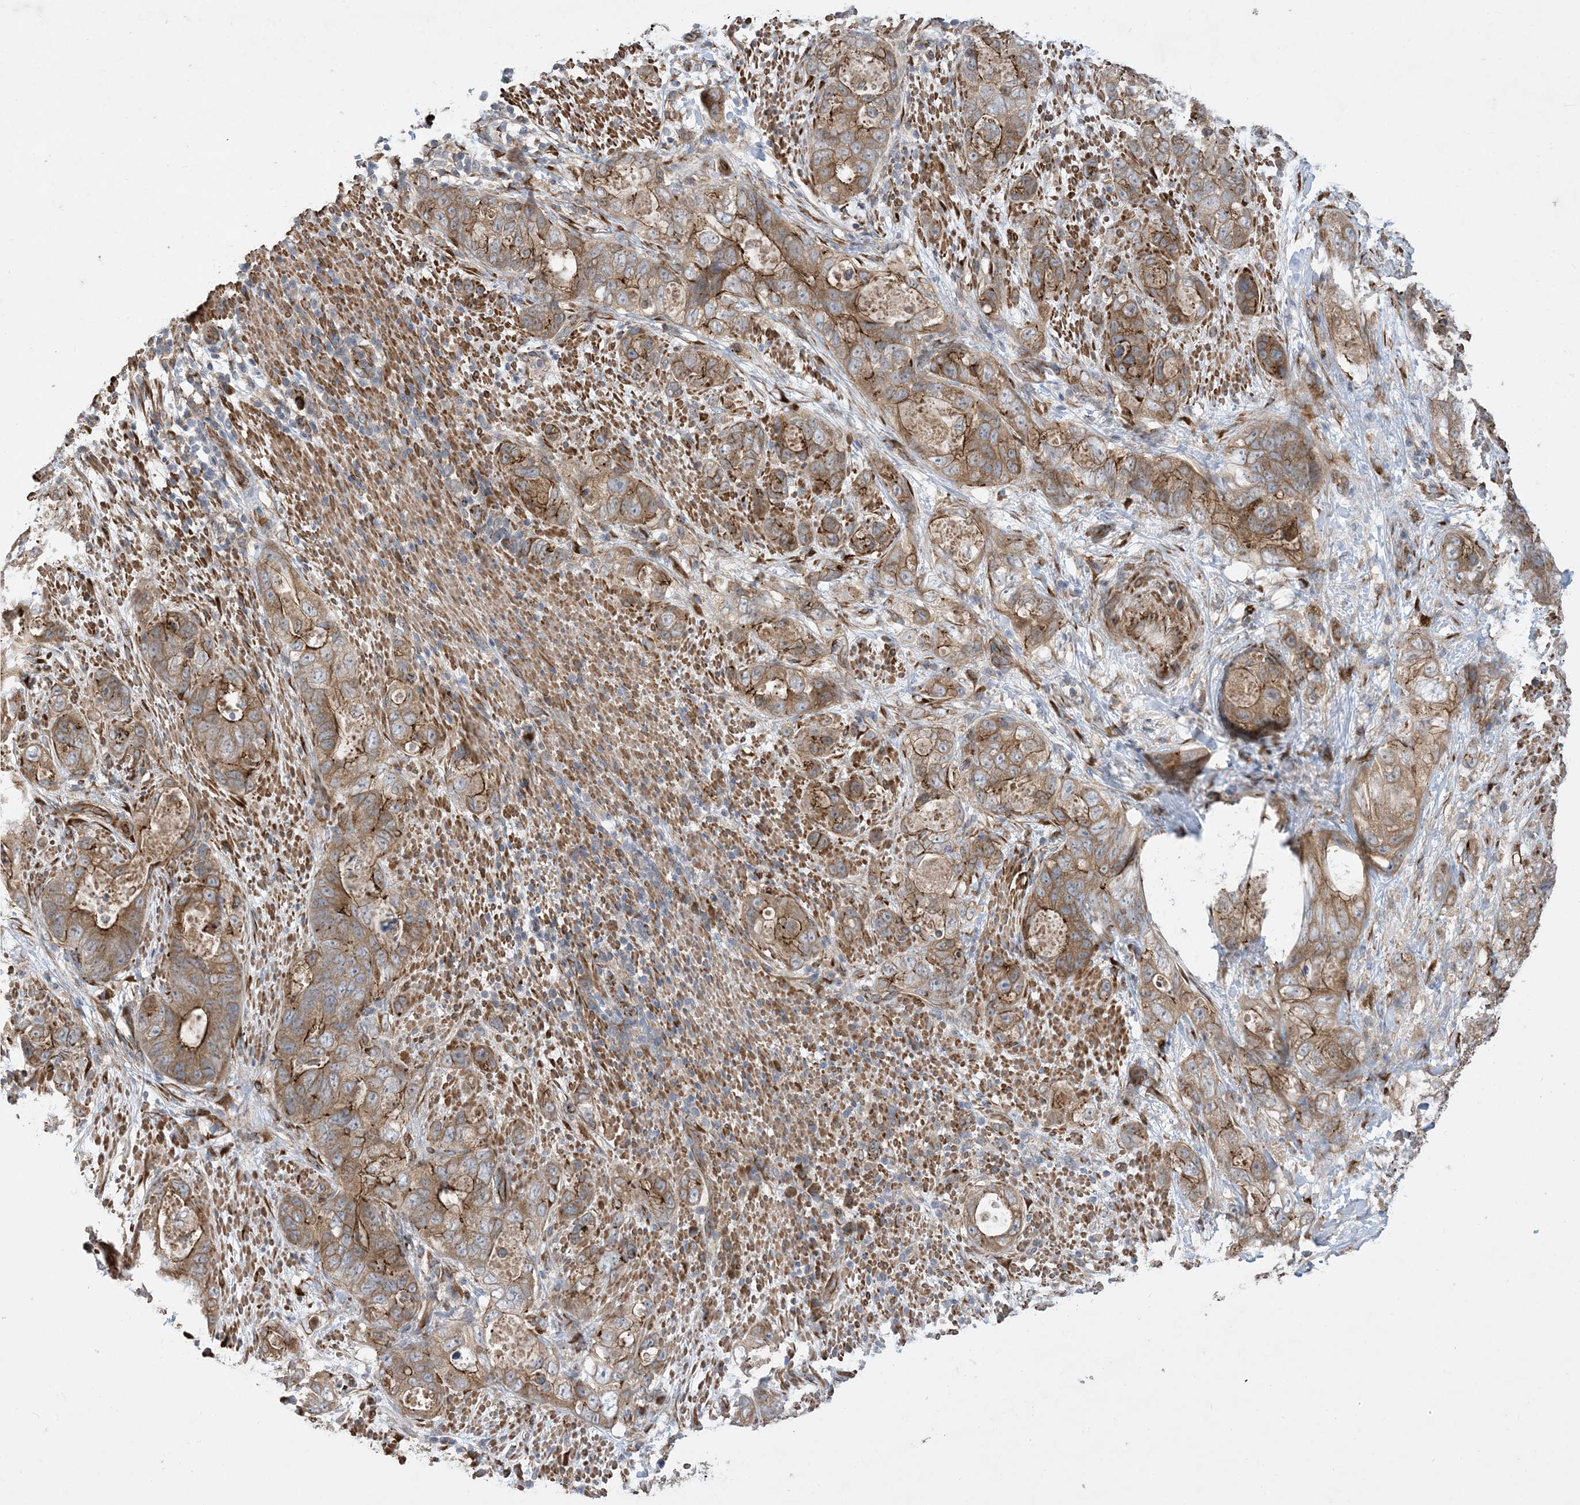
{"staining": {"intensity": "moderate", "quantity": ">75%", "location": "cytoplasmic/membranous"}, "tissue": "stomach cancer", "cell_type": "Tumor cells", "image_type": "cancer", "snomed": [{"axis": "morphology", "description": "Adenocarcinoma, NOS"}, {"axis": "topography", "description": "Stomach"}], "caption": "This image displays IHC staining of stomach adenocarcinoma, with medium moderate cytoplasmic/membranous positivity in about >75% of tumor cells.", "gene": "OTOP1", "patient": {"sex": "female", "age": 89}}